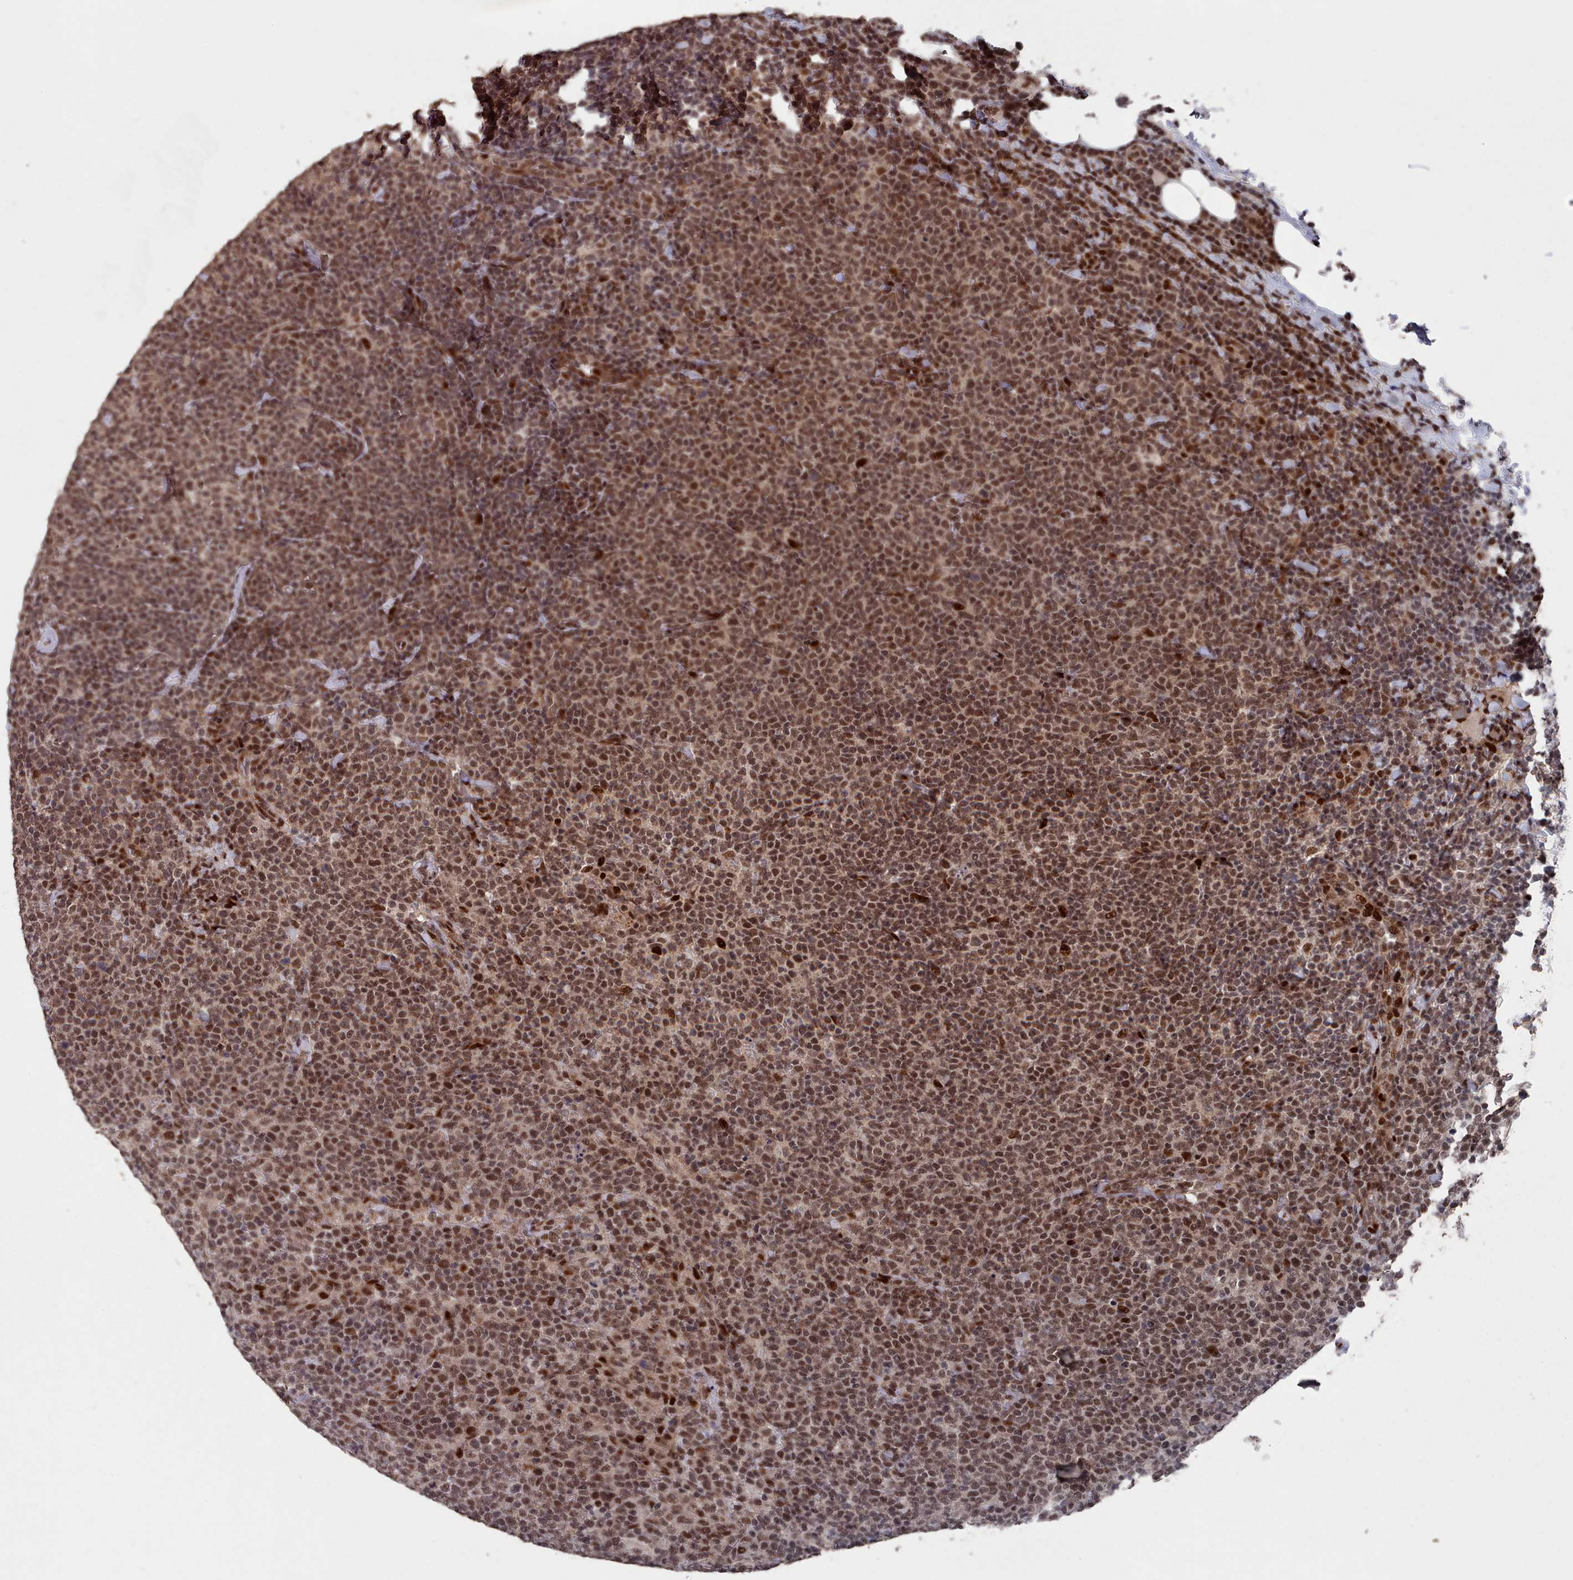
{"staining": {"intensity": "moderate", "quantity": ">75%", "location": "nuclear"}, "tissue": "lymphoma", "cell_type": "Tumor cells", "image_type": "cancer", "snomed": [{"axis": "morphology", "description": "Malignant lymphoma, non-Hodgkin's type, High grade"}, {"axis": "topography", "description": "Lymph node"}], "caption": "This histopathology image displays high-grade malignant lymphoma, non-Hodgkin's type stained with immunohistochemistry to label a protein in brown. The nuclear of tumor cells show moderate positivity for the protein. Nuclei are counter-stained blue.", "gene": "PNRC2", "patient": {"sex": "male", "age": 61}}